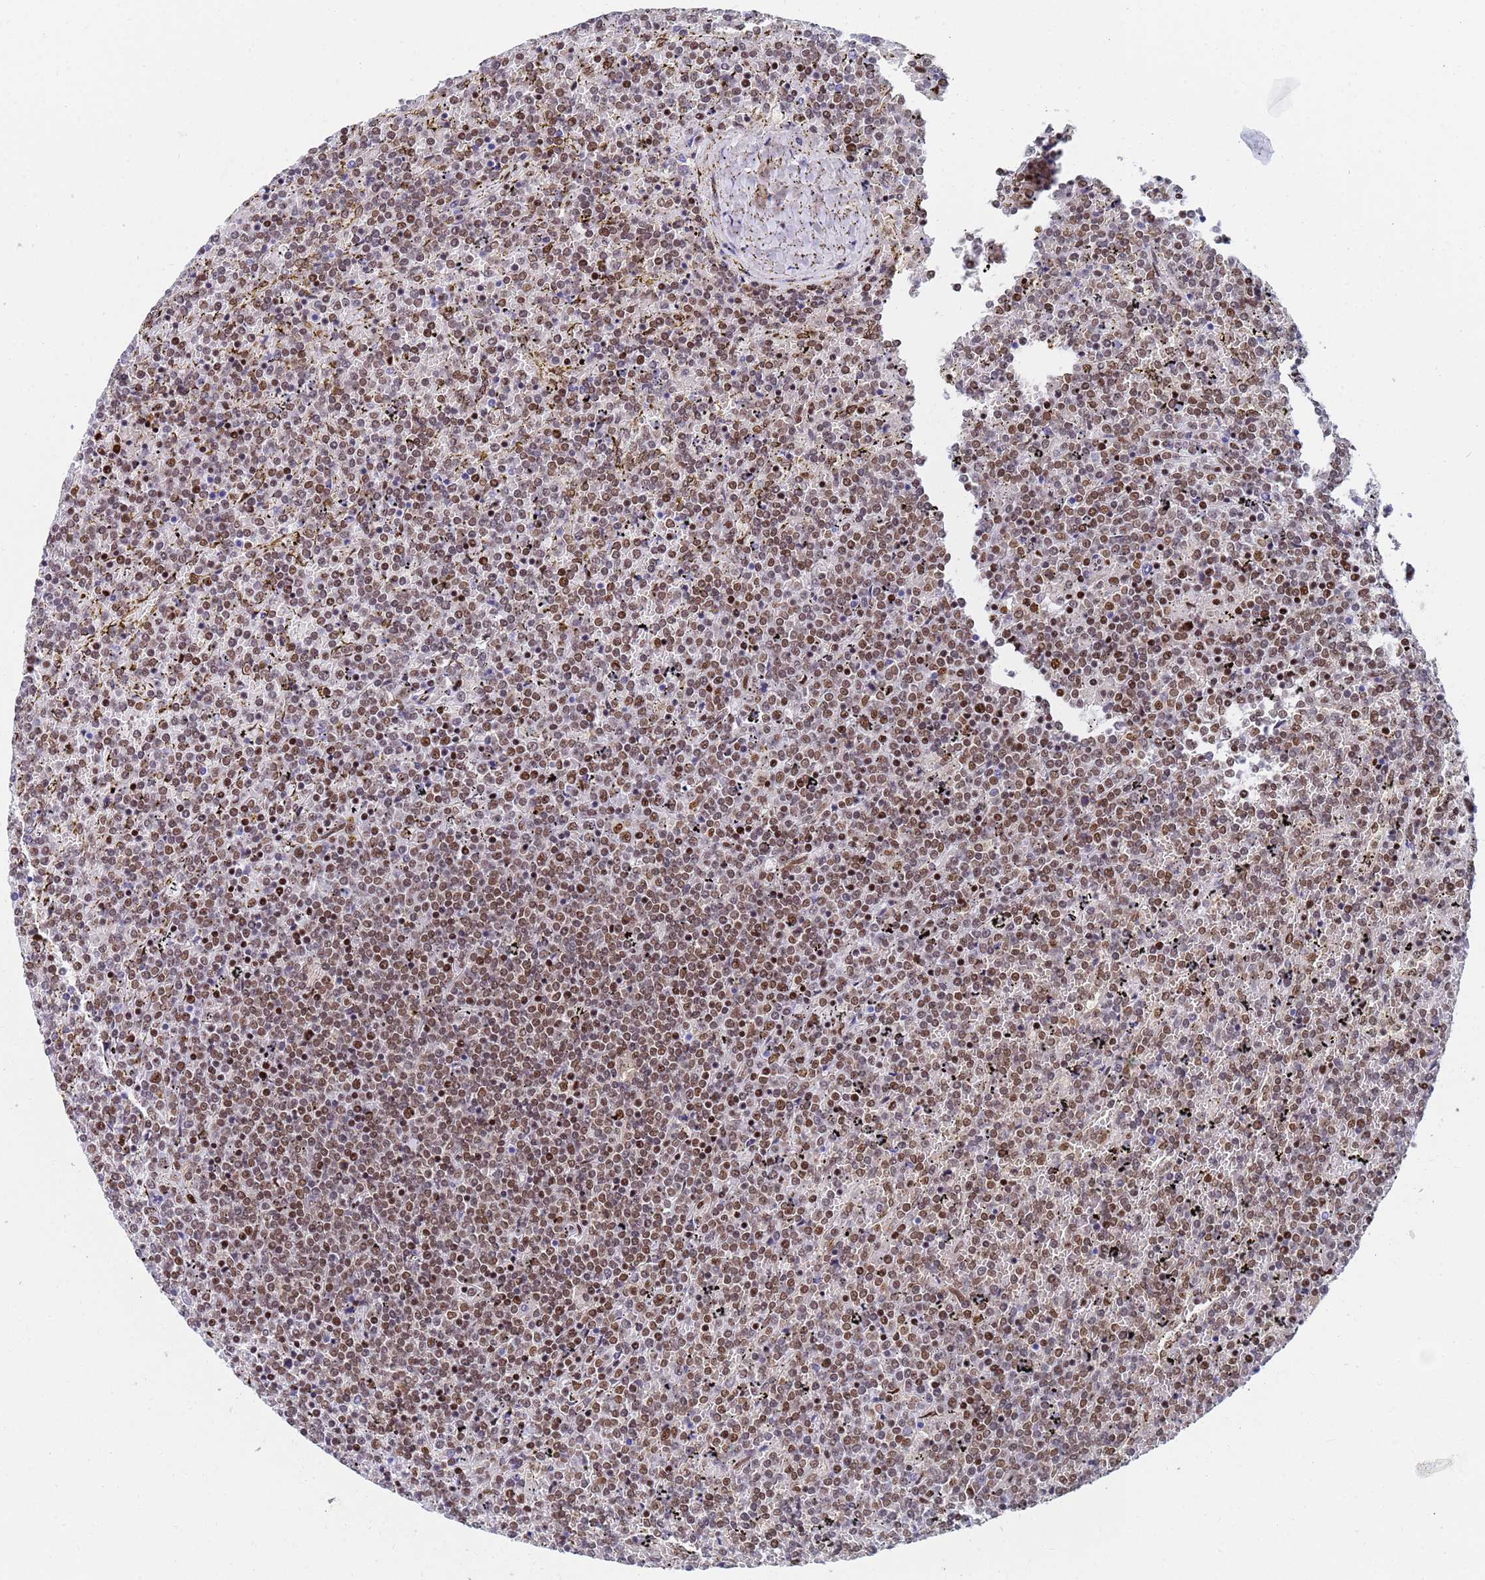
{"staining": {"intensity": "moderate", "quantity": ">75%", "location": "nuclear"}, "tissue": "lymphoma", "cell_type": "Tumor cells", "image_type": "cancer", "snomed": [{"axis": "morphology", "description": "Malignant lymphoma, non-Hodgkin's type, Low grade"}, {"axis": "topography", "description": "Spleen"}], "caption": "Immunohistochemistry (DAB) staining of lymphoma reveals moderate nuclear protein expression in approximately >75% of tumor cells.", "gene": "AP5Z1", "patient": {"sex": "female", "age": 19}}